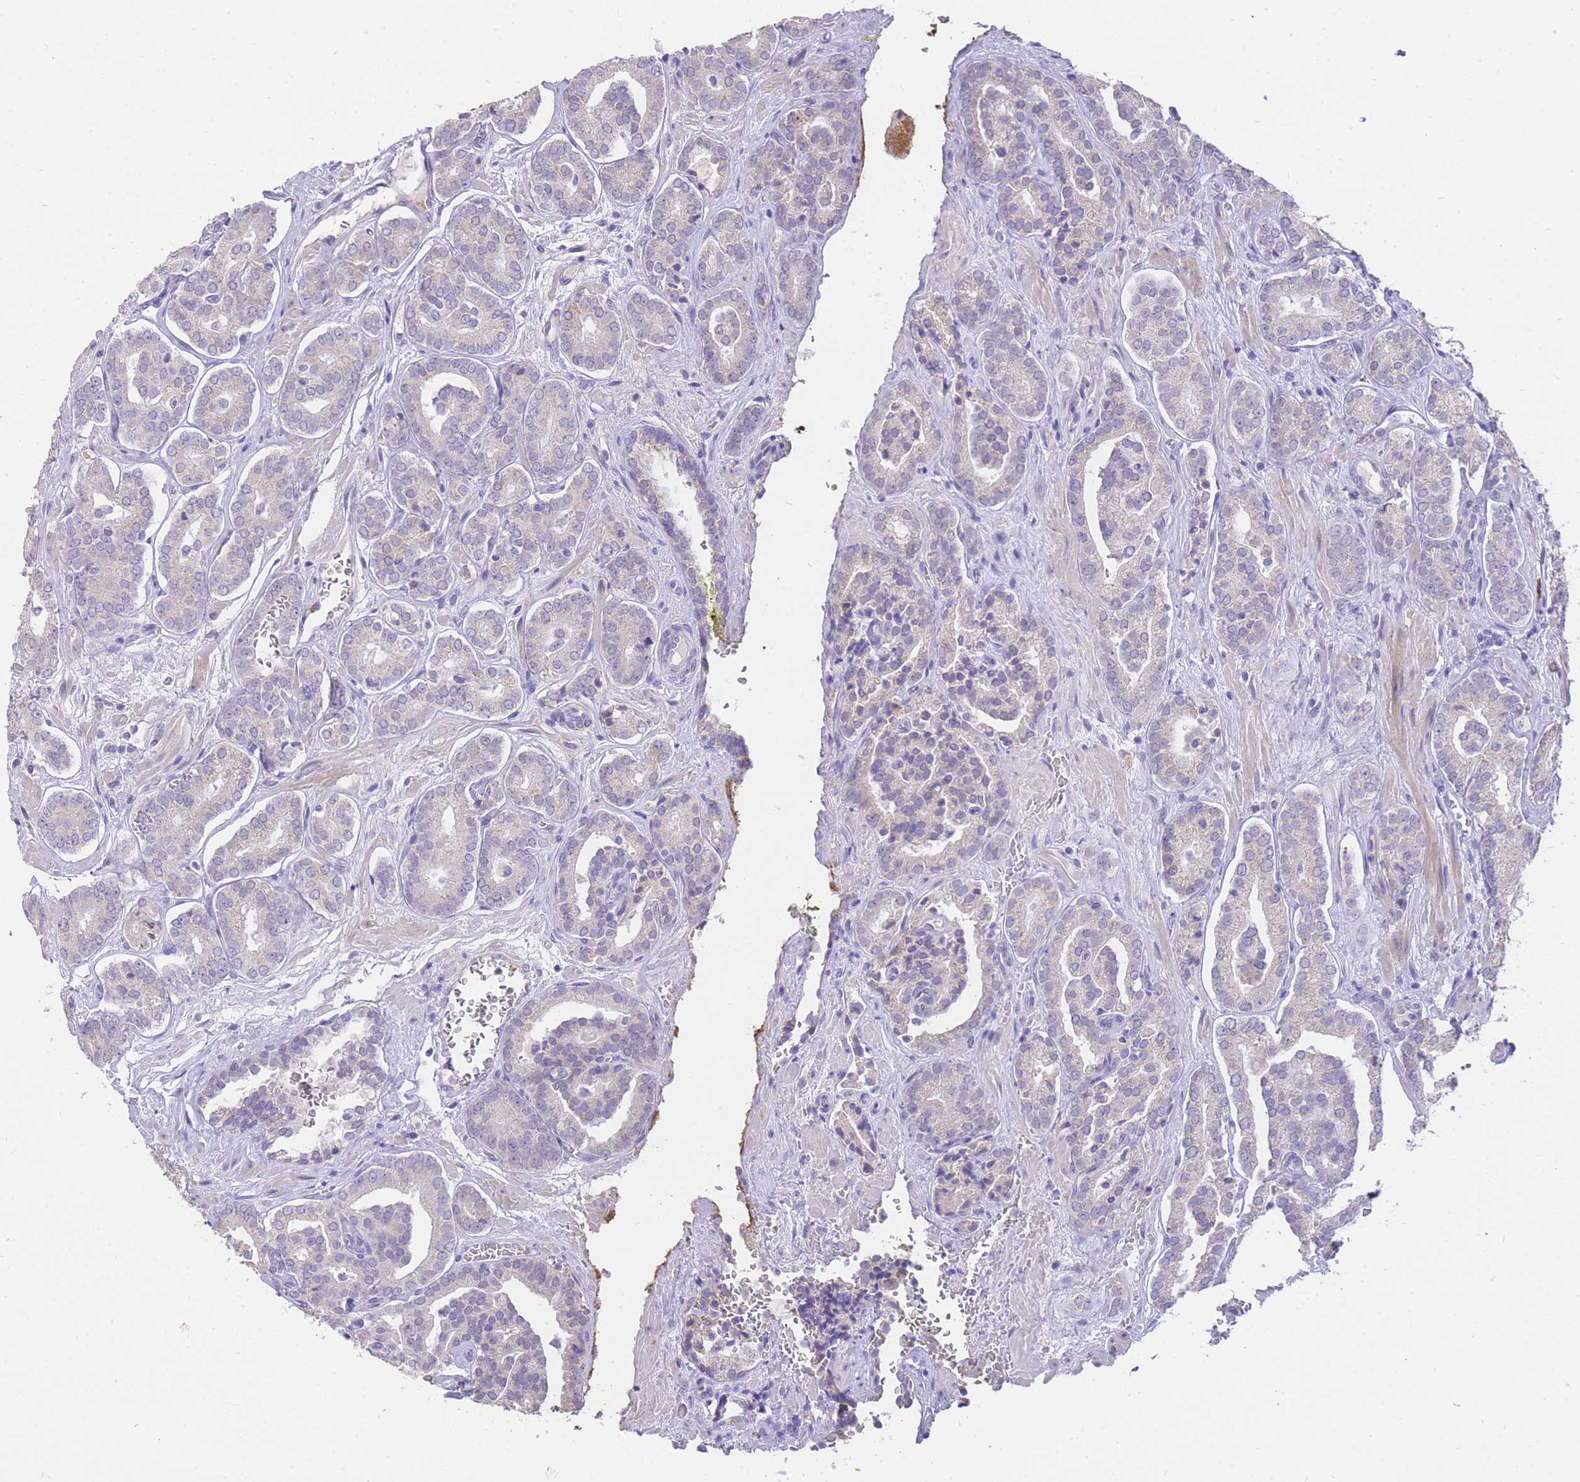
{"staining": {"intensity": "negative", "quantity": "none", "location": "none"}, "tissue": "prostate cancer", "cell_type": "Tumor cells", "image_type": "cancer", "snomed": [{"axis": "morphology", "description": "Adenocarcinoma, High grade"}, {"axis": "topography", "description": "Prostate"}], "caption": "Adenocarcinoma (high-grade) (prostate) was stained to show a protein in brown. There is no significant staining in tumor cells. (DAB immunohistochemistry visualized using brightfield microscopy, high magnification).", "gene": "C2orf88", "patient": {"sex": "male", "age": 66}}